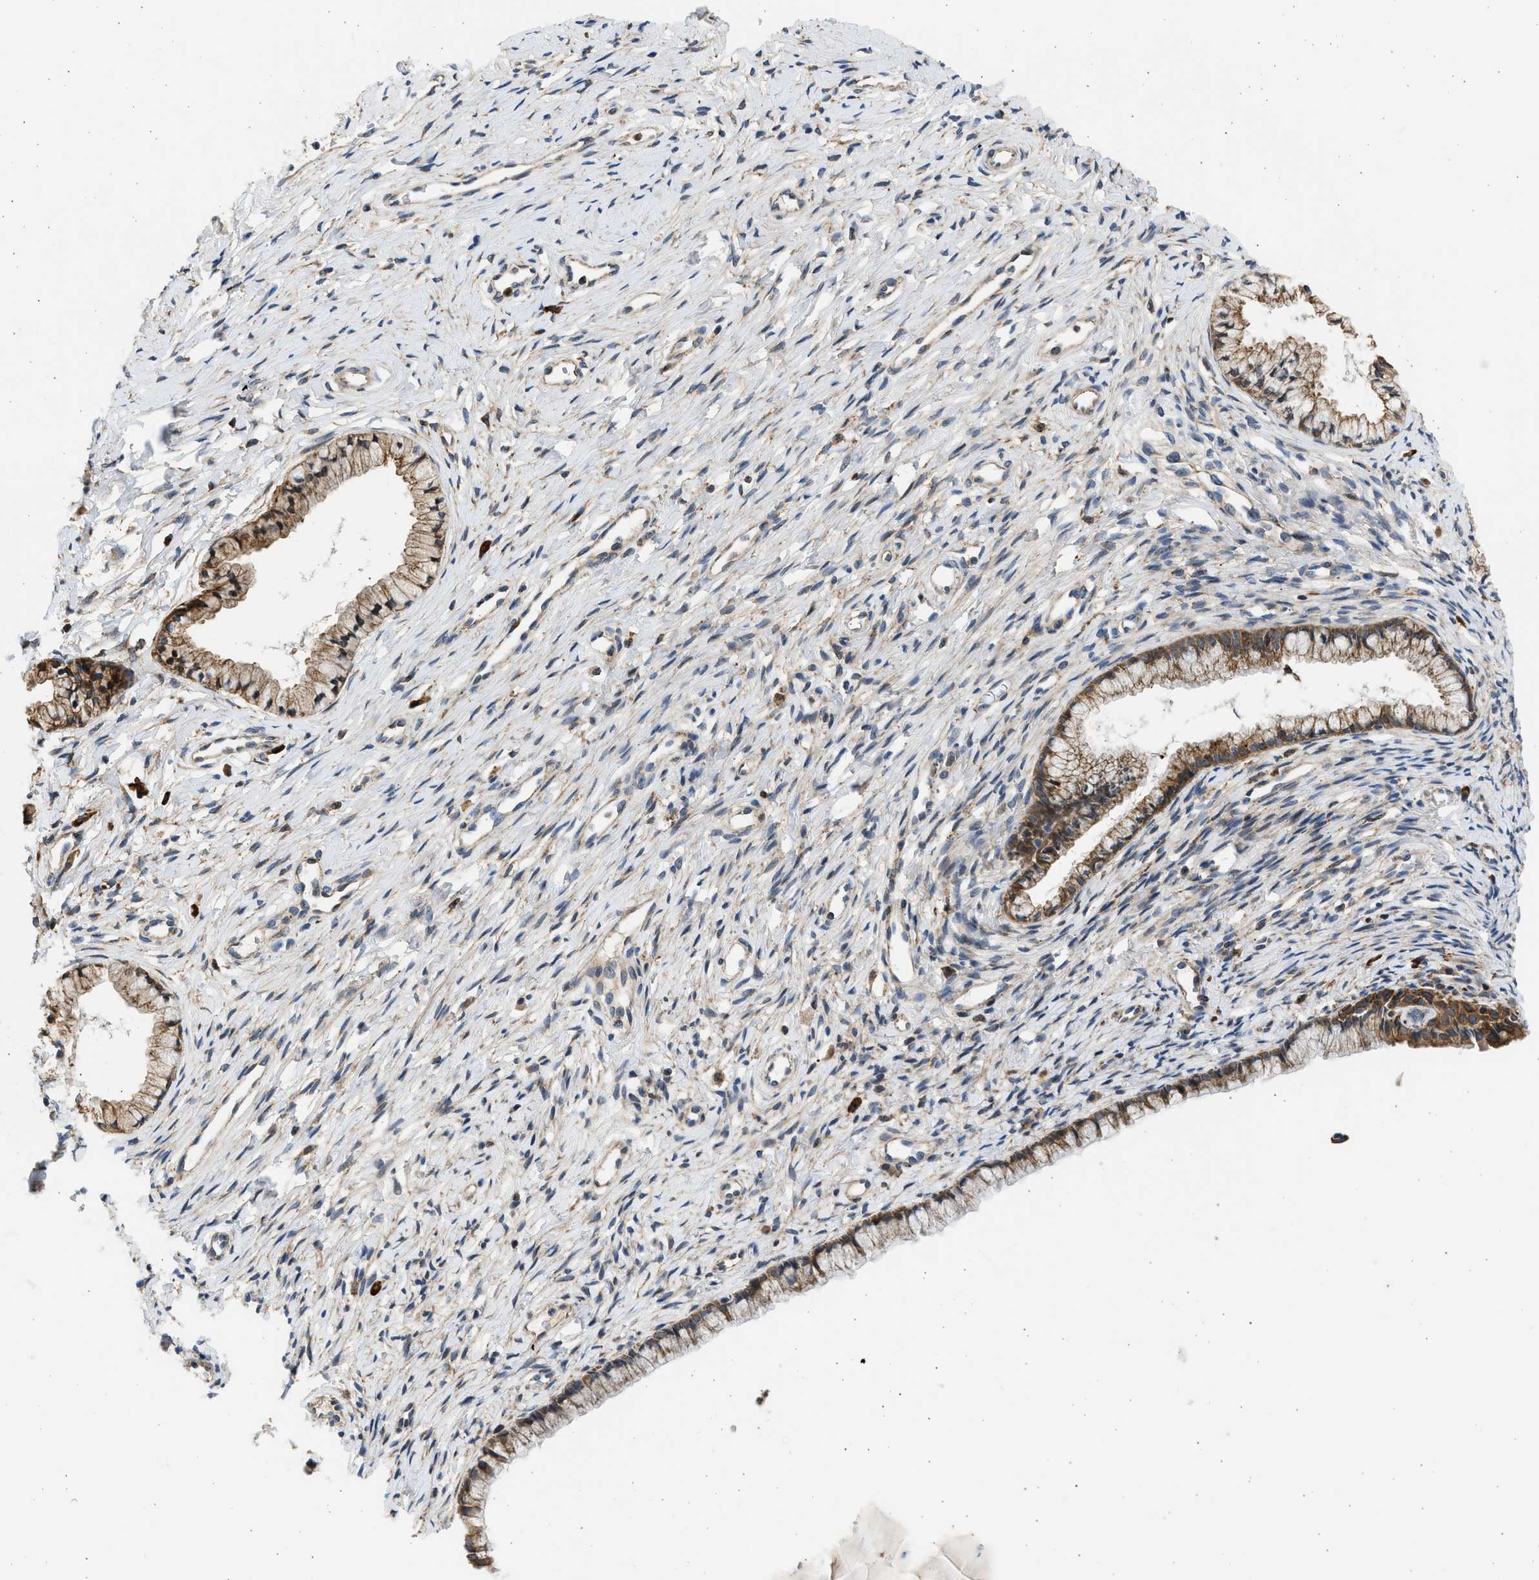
{"staining": {"intensity": "strong", "quantity": ">75%", "location": "cytoplasmic/membranous"}, "tissue": "cervix", "cell_type": "Glandular cells", "image_type": "normal", "snomed": [{"axis": "morphology", "description": "Normal tissue, NOS"}, {"axis": "topography", "description": "Cervix"}], "caption": "This photomicrograph demonstrates benign cervix stained with immunohistochemistry (IHC) to label a protein in brown. The cytoplasmic/membranous of glandular cells show strong positivity for the protein. Nuclei are counter-stained blue.", "gene": "PLD2", "patient": {"sex": "female", "age": 77}}